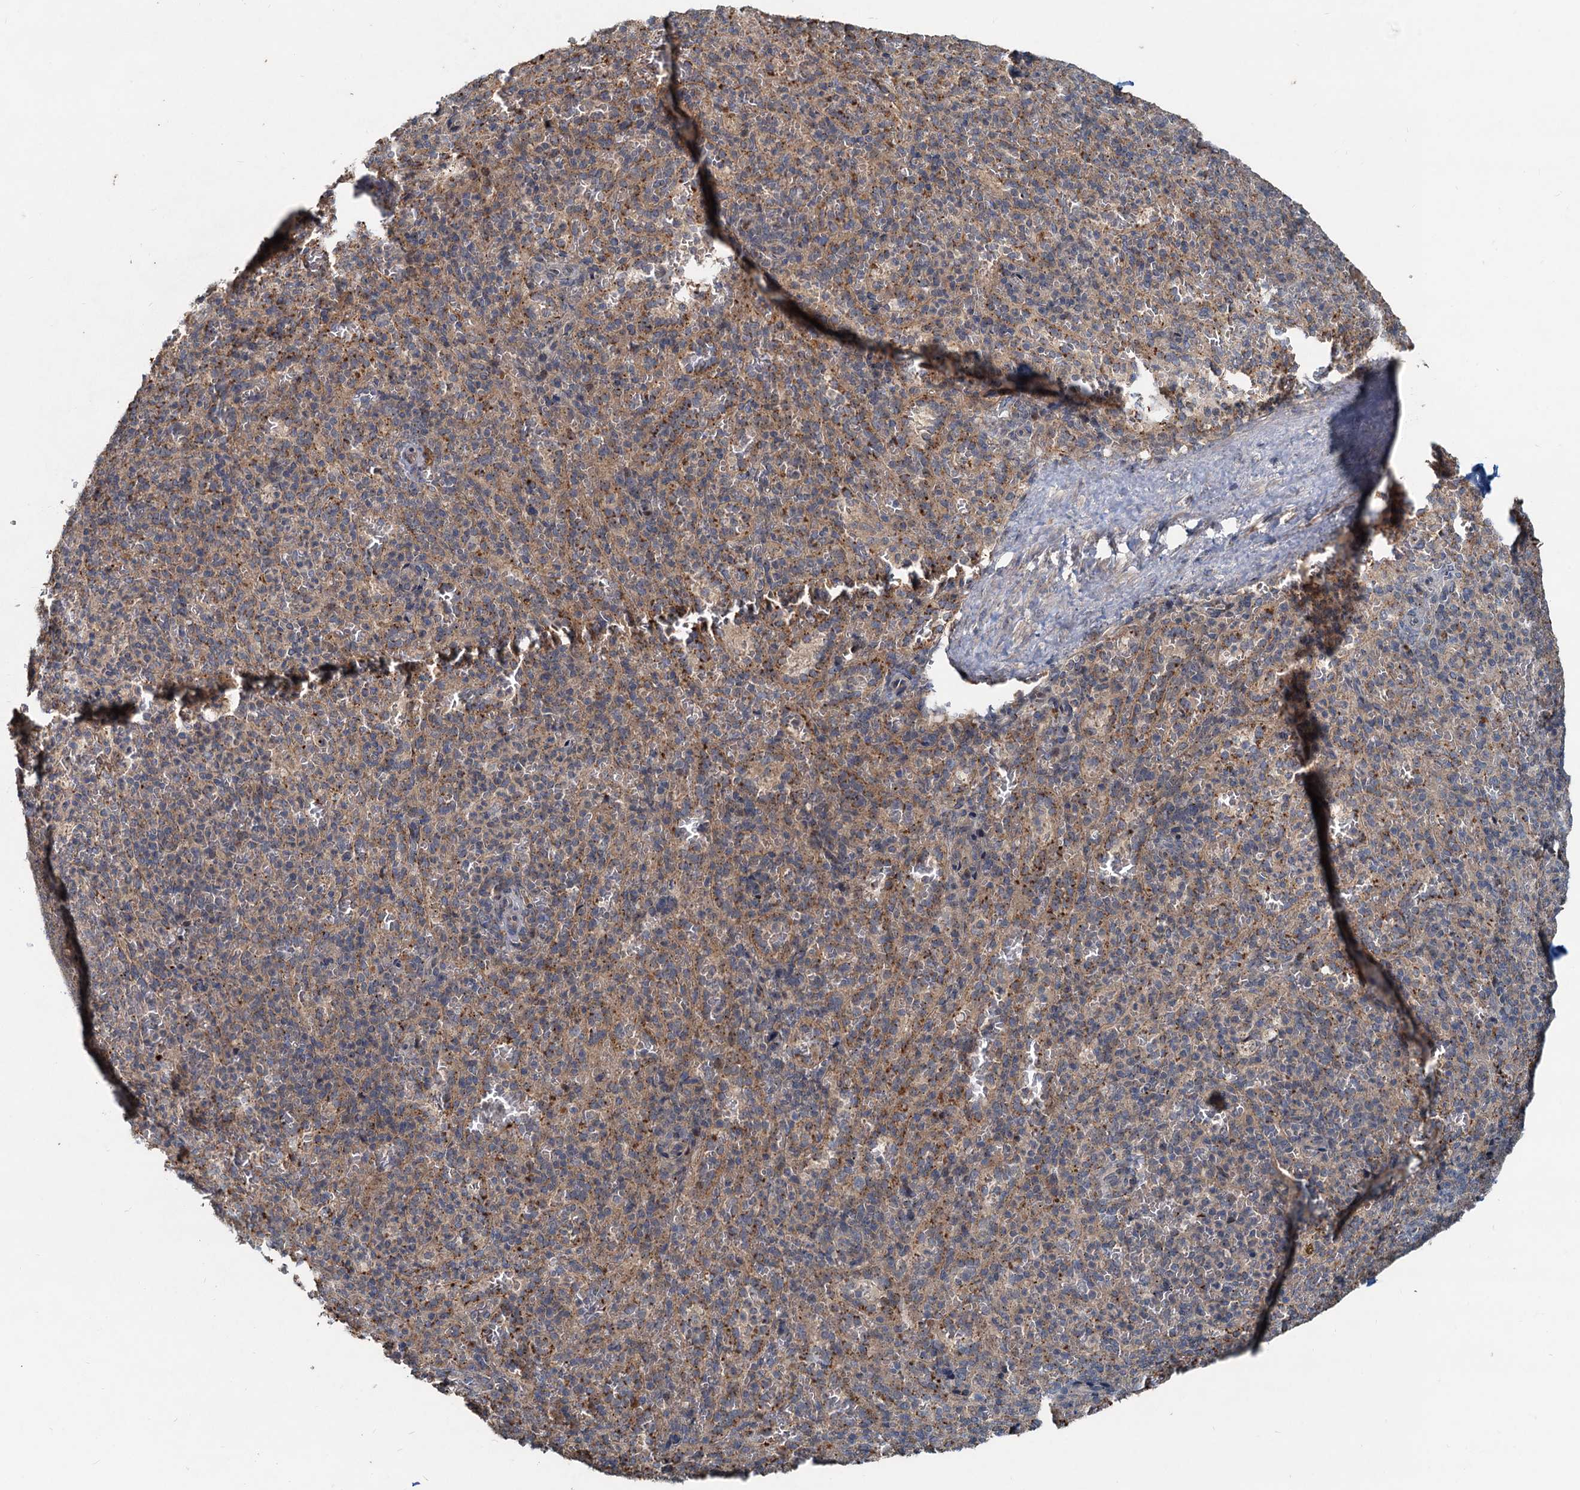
{"staining": {"intensity": "weak", "quantity": "<25%", "location": "cytoplasmic/membranous"}, "tissue": "spleen", "cell_type": "Cells in red pulp", "image_type": "normal", "snomed": [{"axis": "morphology", "description": "Normal tissue, NOS"}, {"axis": "topography", "description": "Spleen"}], "caption": "Human spleen stained for a protein using IHC reveals no staining in cells in red pulp.", "gene": "CEP68", "patient": {"sex": "female", "age": 21}}